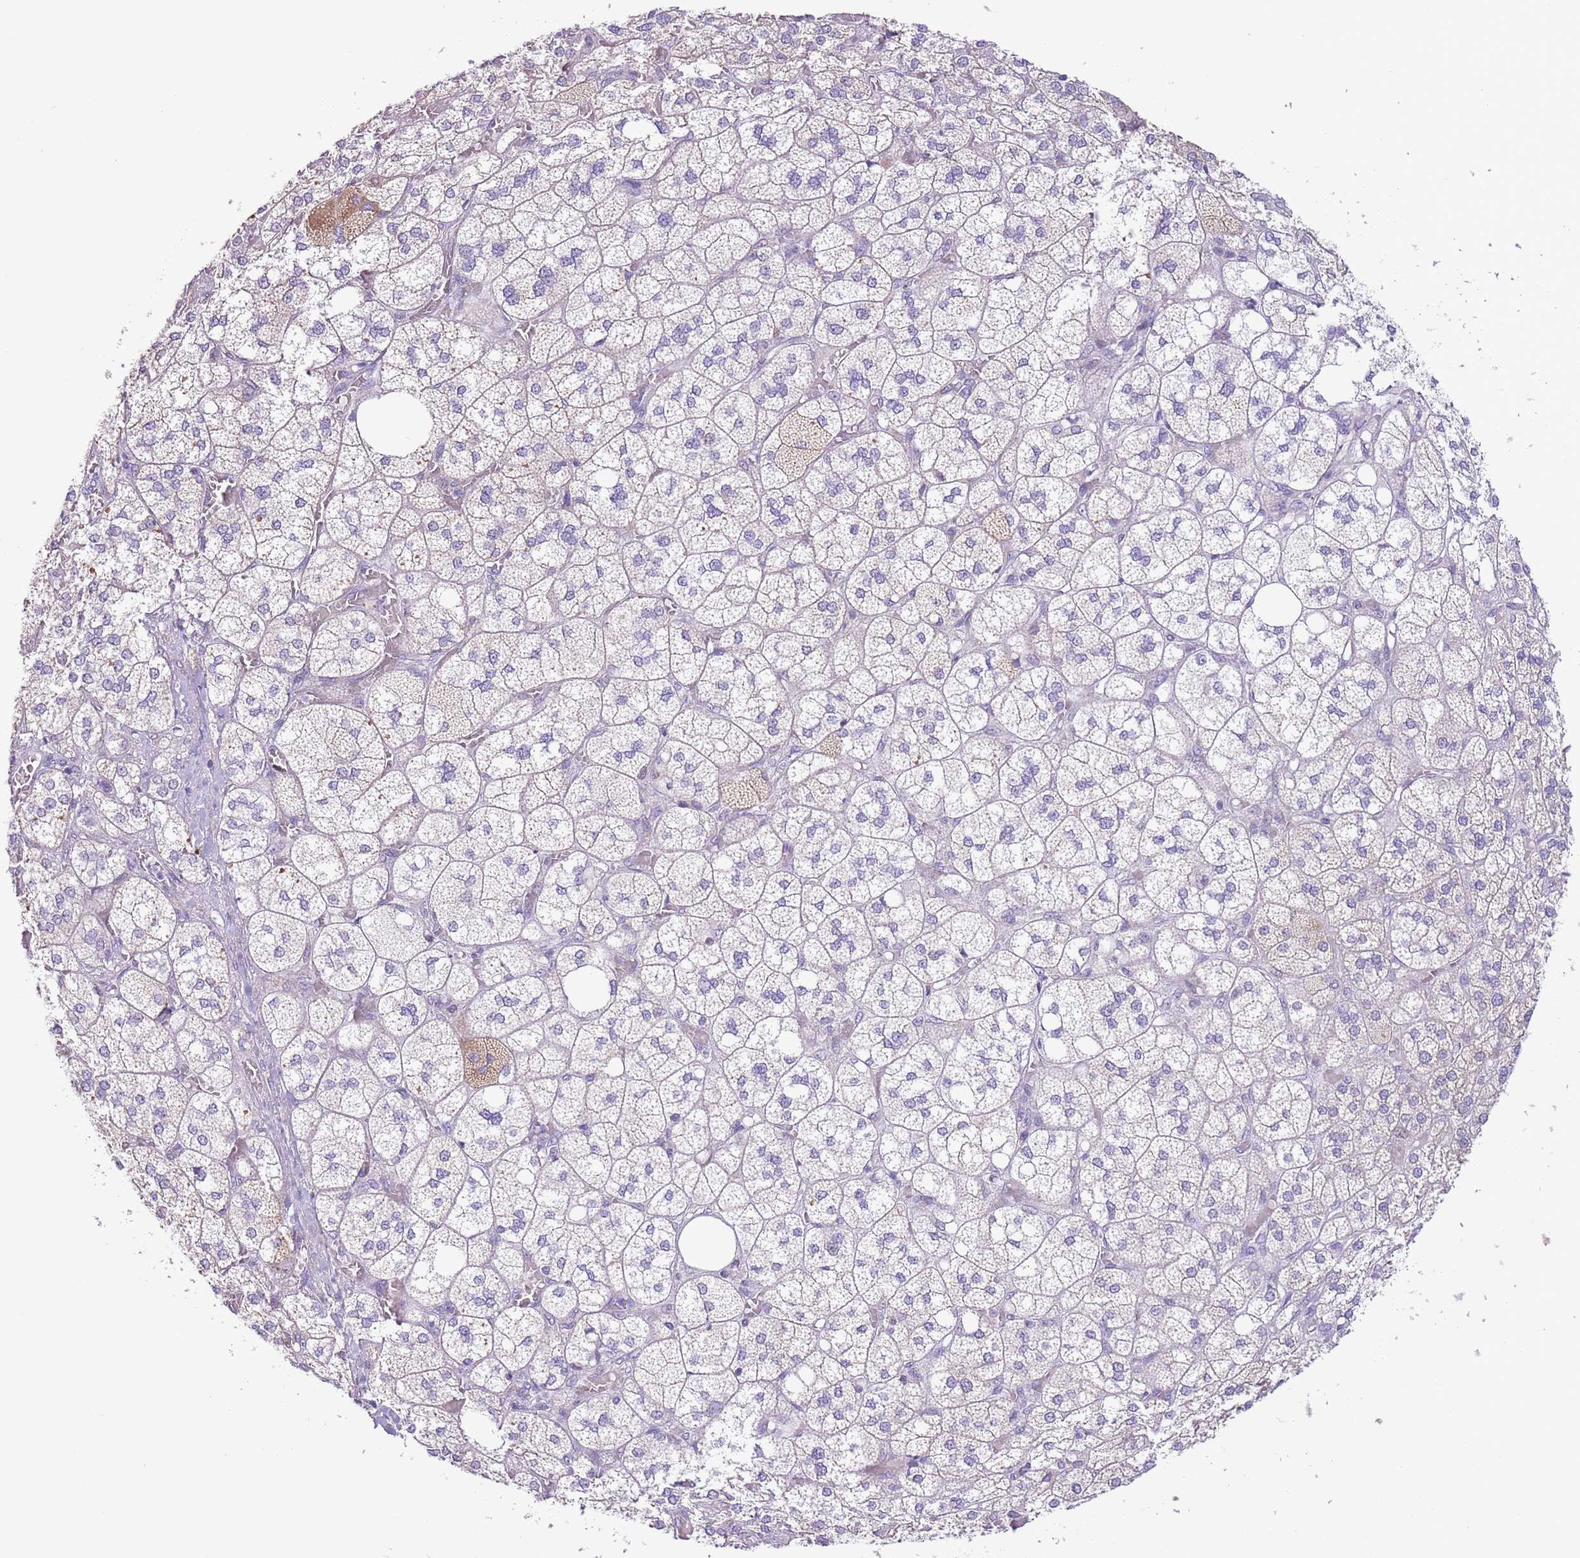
{"staining": {"intensity": "moderate", "quantity": "25%-75%", "location": "cytoplasmic/membranous"}, "tissue": "adrenal gland", "cell_type": "Glandular cells", "image_type": "normal", "snomed": [{"axis": "morphology", "description": "Normal tissue, NOS"}, {"axis": "topography", "description": "Adrenal gland"}], "caption": "A brown stain highlights moderate cytoplasmic/membranous positivity of a protein in glandular cells of normal human adrenal gland. (IHC, brightfield microscopy, high magnification).", "gene": "ZNF697", "patient": {"sex": "male", "age": 61}}